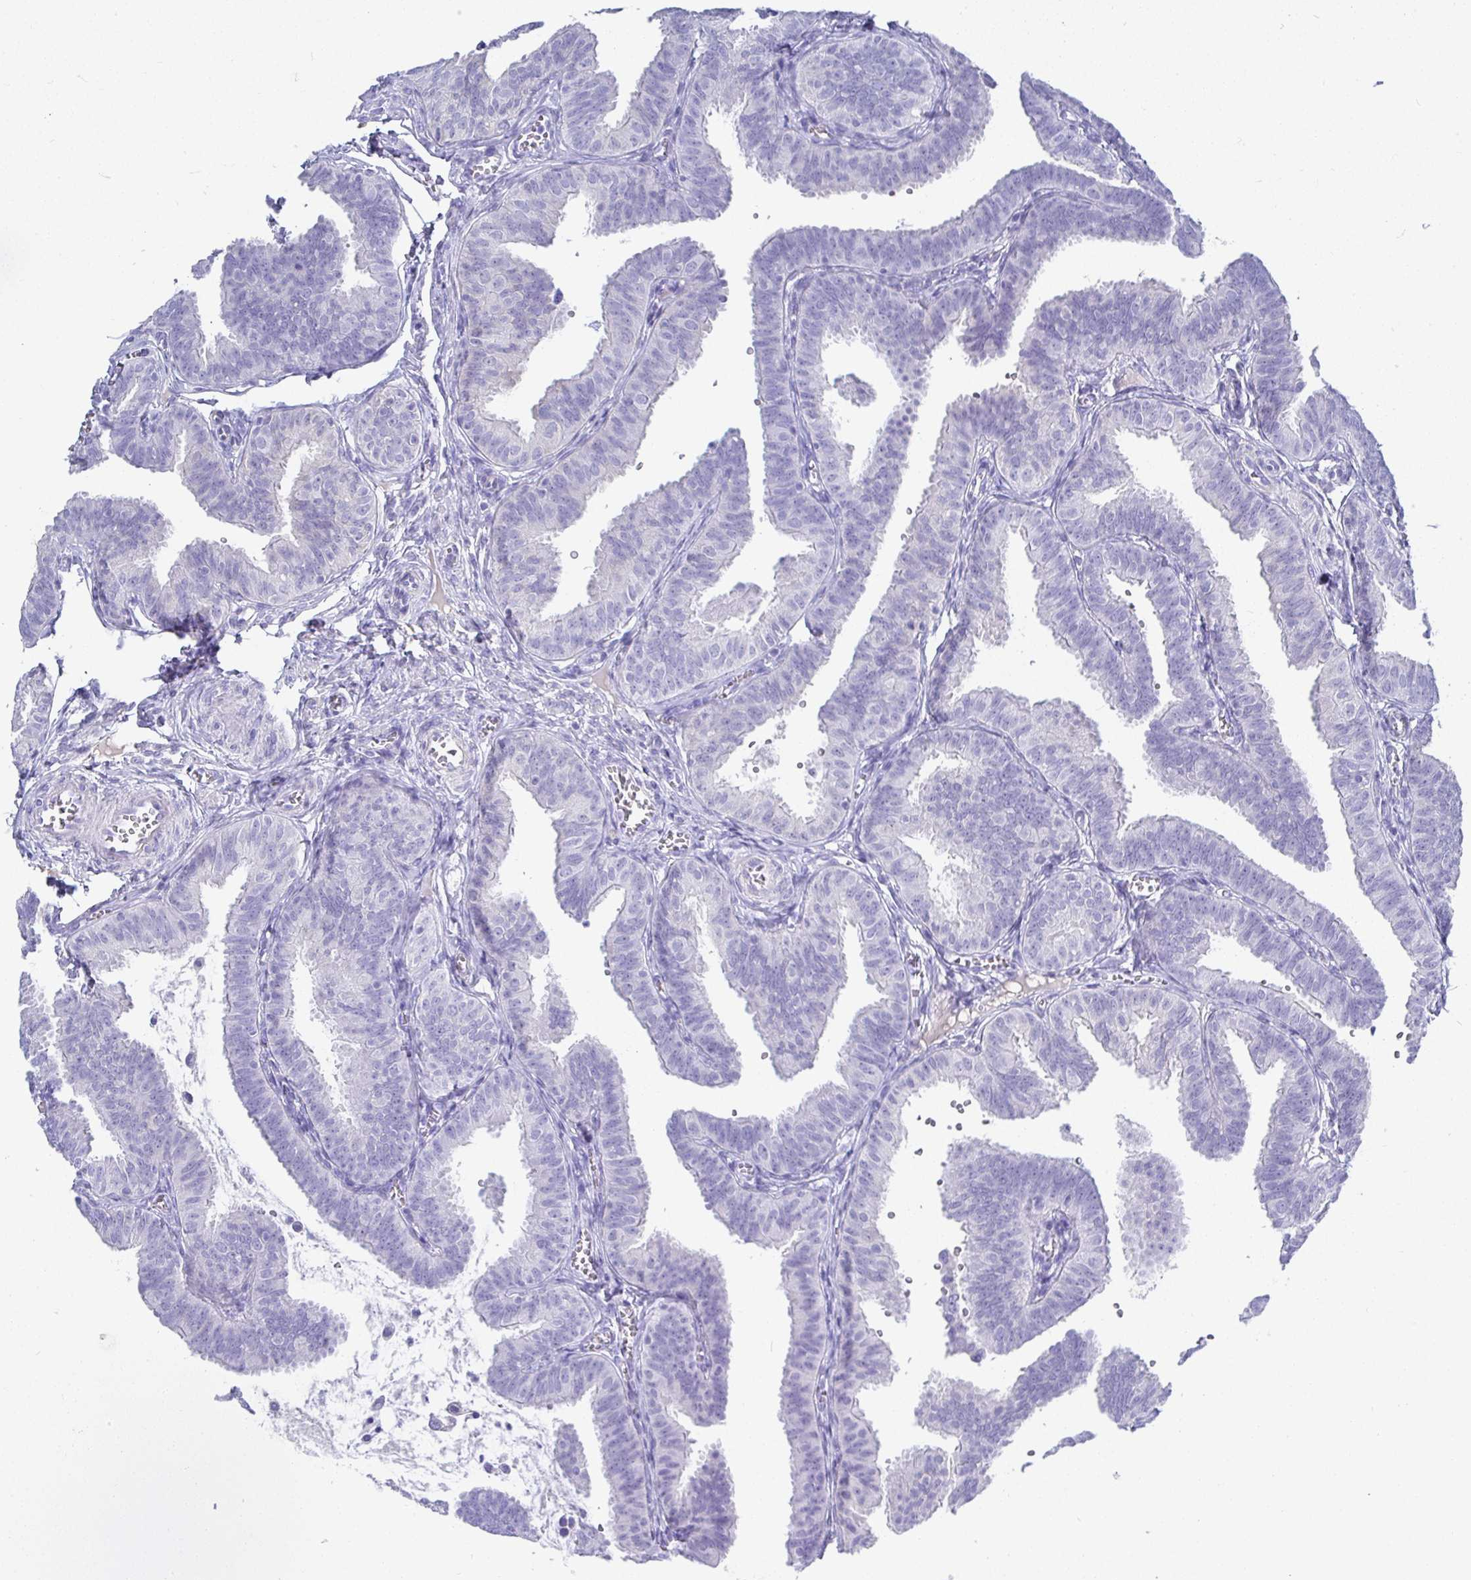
{"staining": {"intensity": "negative", "quantity": "none", "location": "none"}, "tissue": "fallopian tube", "cell_type": "Glandular cells", "image_type": "normal", "snomed": [{"axis": "morphology", "description": "Normal tissue, NOS"}, {"axis": "topography", "description": "Fallopian tube"}], "caption": "DAB immunohistochemical staining of normal human fallopian tube shows no significant positivity in glandular cells. The staining was performed using DAB to visualize the protein expression in brown, while the nuclei were stained in blue with hematoxylin (Magnification: 20x).", "gene": "TMEM241", "patient": {"sex": "female", "age": 25}}